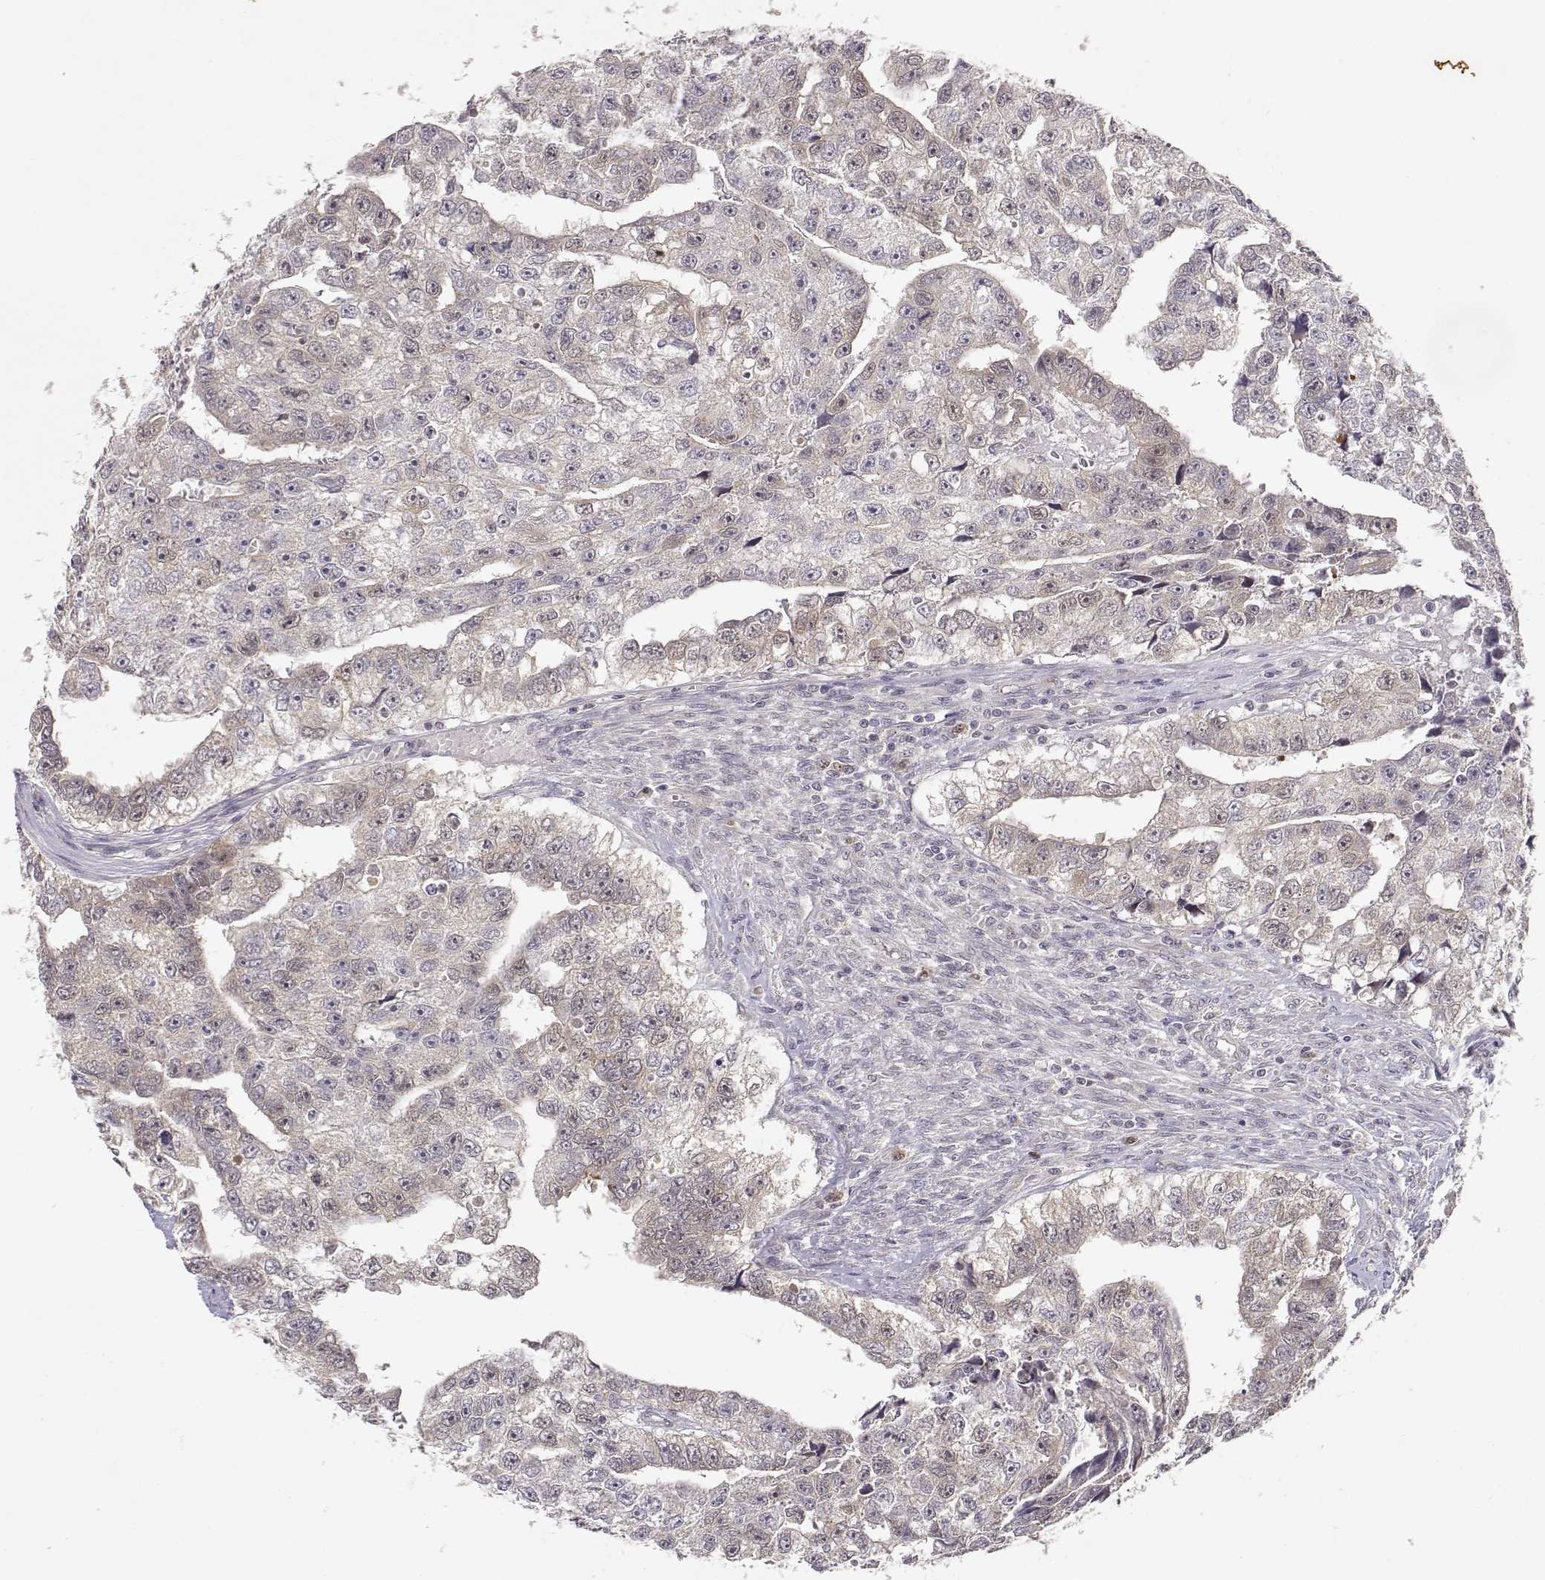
{"staining": {"intensity": "weak", "quantity": ">75%", "location": "cytoplasmic/membranous"}, "tissue": "testis cancer", "cell_type": "Tumor cells", "image_type": "cancer", "snomed": [{"axis": "morphology", "description": "Carcinoma, Embryonal, NOS"}, {"axis": "morphology", "description": "Teratoma, malignant, NOS"}, {"axis": "topography", "description": "Testis"}], "caption": "A high-resolution photomicrograph shows IHC staining of testis cancer (teratoma (malignant)), which demonstrates weak cytoplasmic/membranous staining in approximately >75% of tumor cells. (IHC, brightfield microscopy, high magnification).", "gene": "RAD51", "patient": {"sex": "male", "age": 44}}